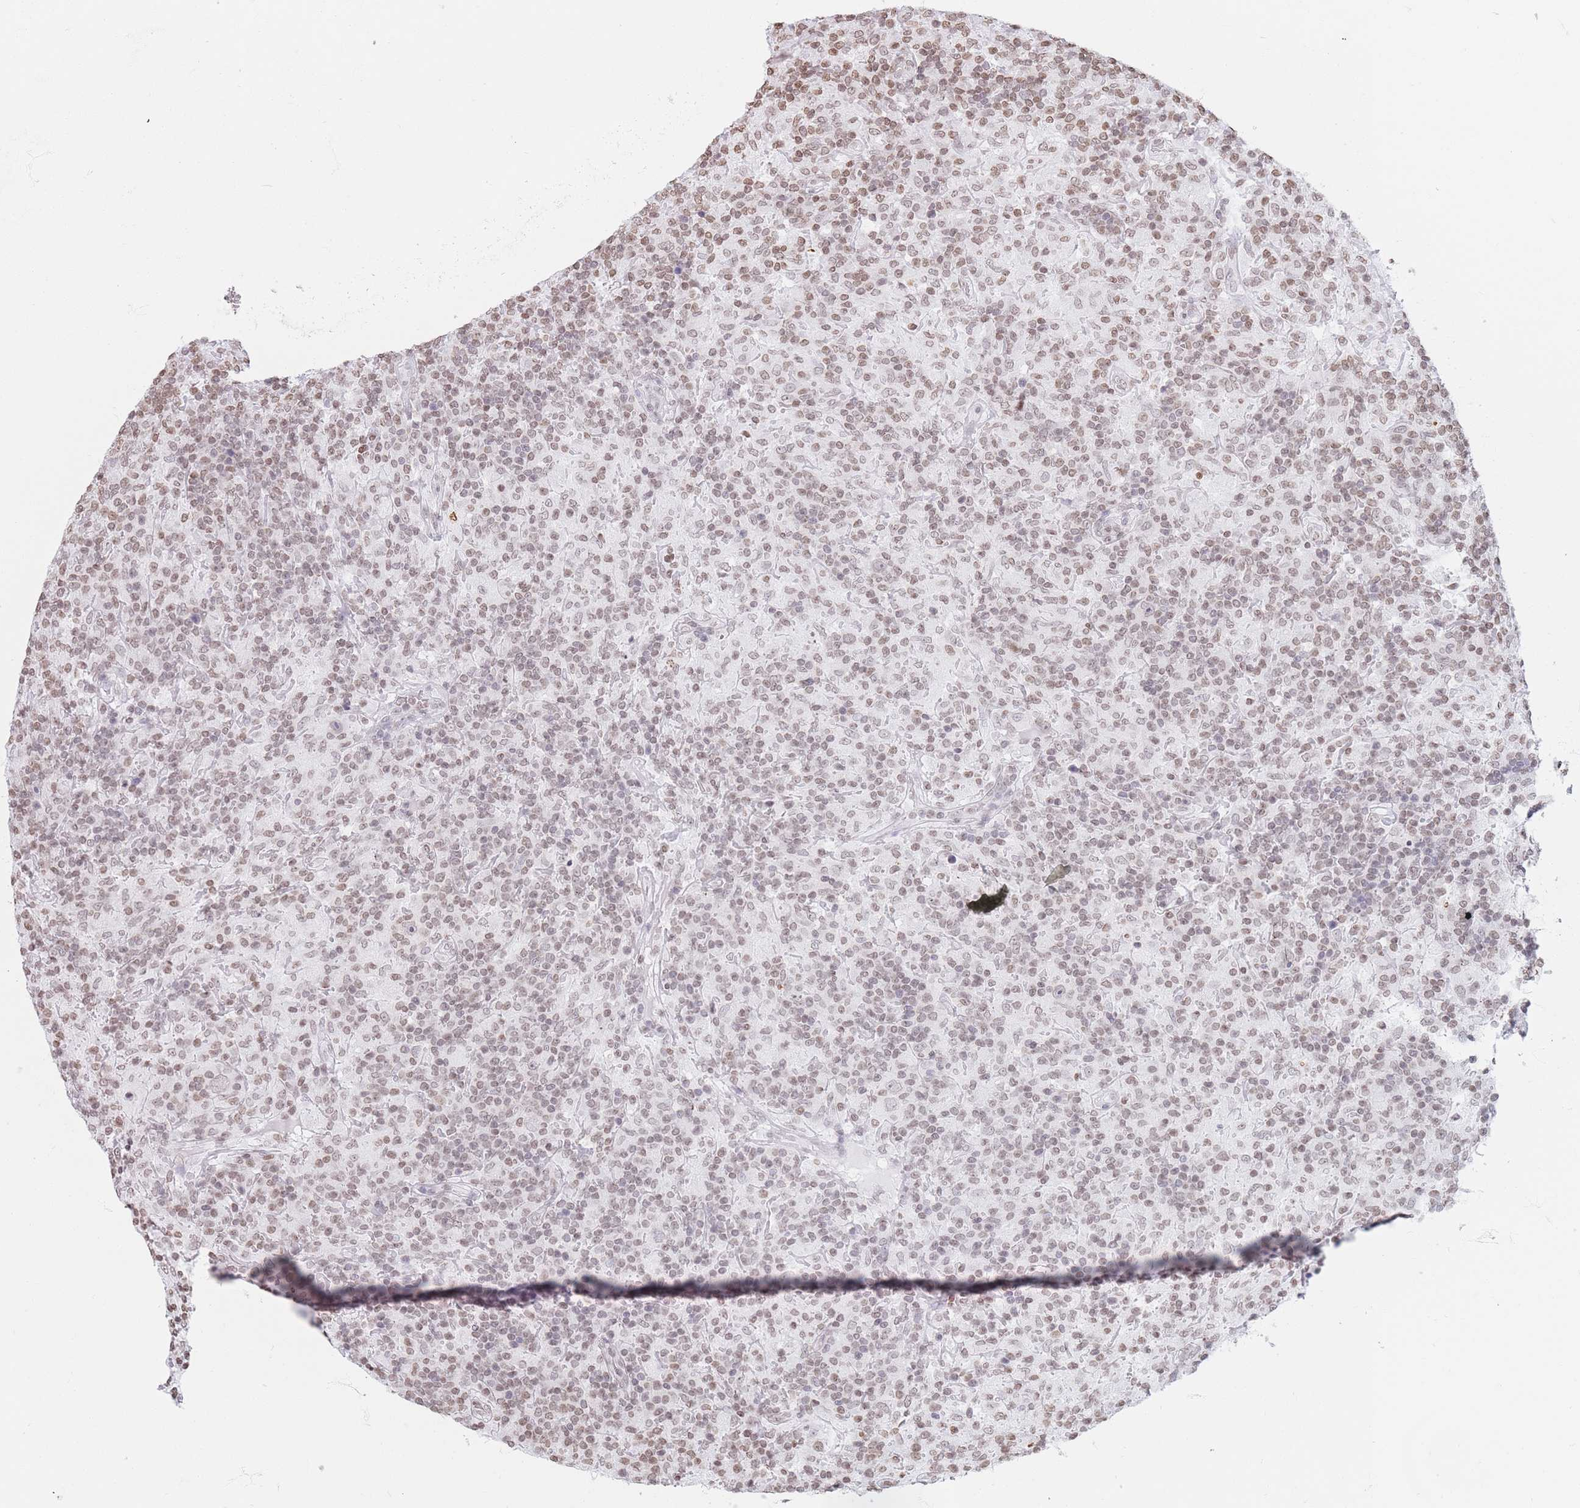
{"staining": {"intensity": "negative", "quantity": "none", "location": "none"}, "tissue": "lymphoma", "cell_type": "Tumor cells", "image_type": "cancer", "snomed": [{"axis": "morphology", "description": "Hodgkin's disease, NOS"}, {"axis": "topography", "description": "Lymph node"}], "caption": "High power microscopy micrograph of an immunohistochemistry micrograph of Hodgkin's disease, revealing no significant staining in tumor cells.", "gene": "RYK", "patient": {"sex": "male", "age": 70}}